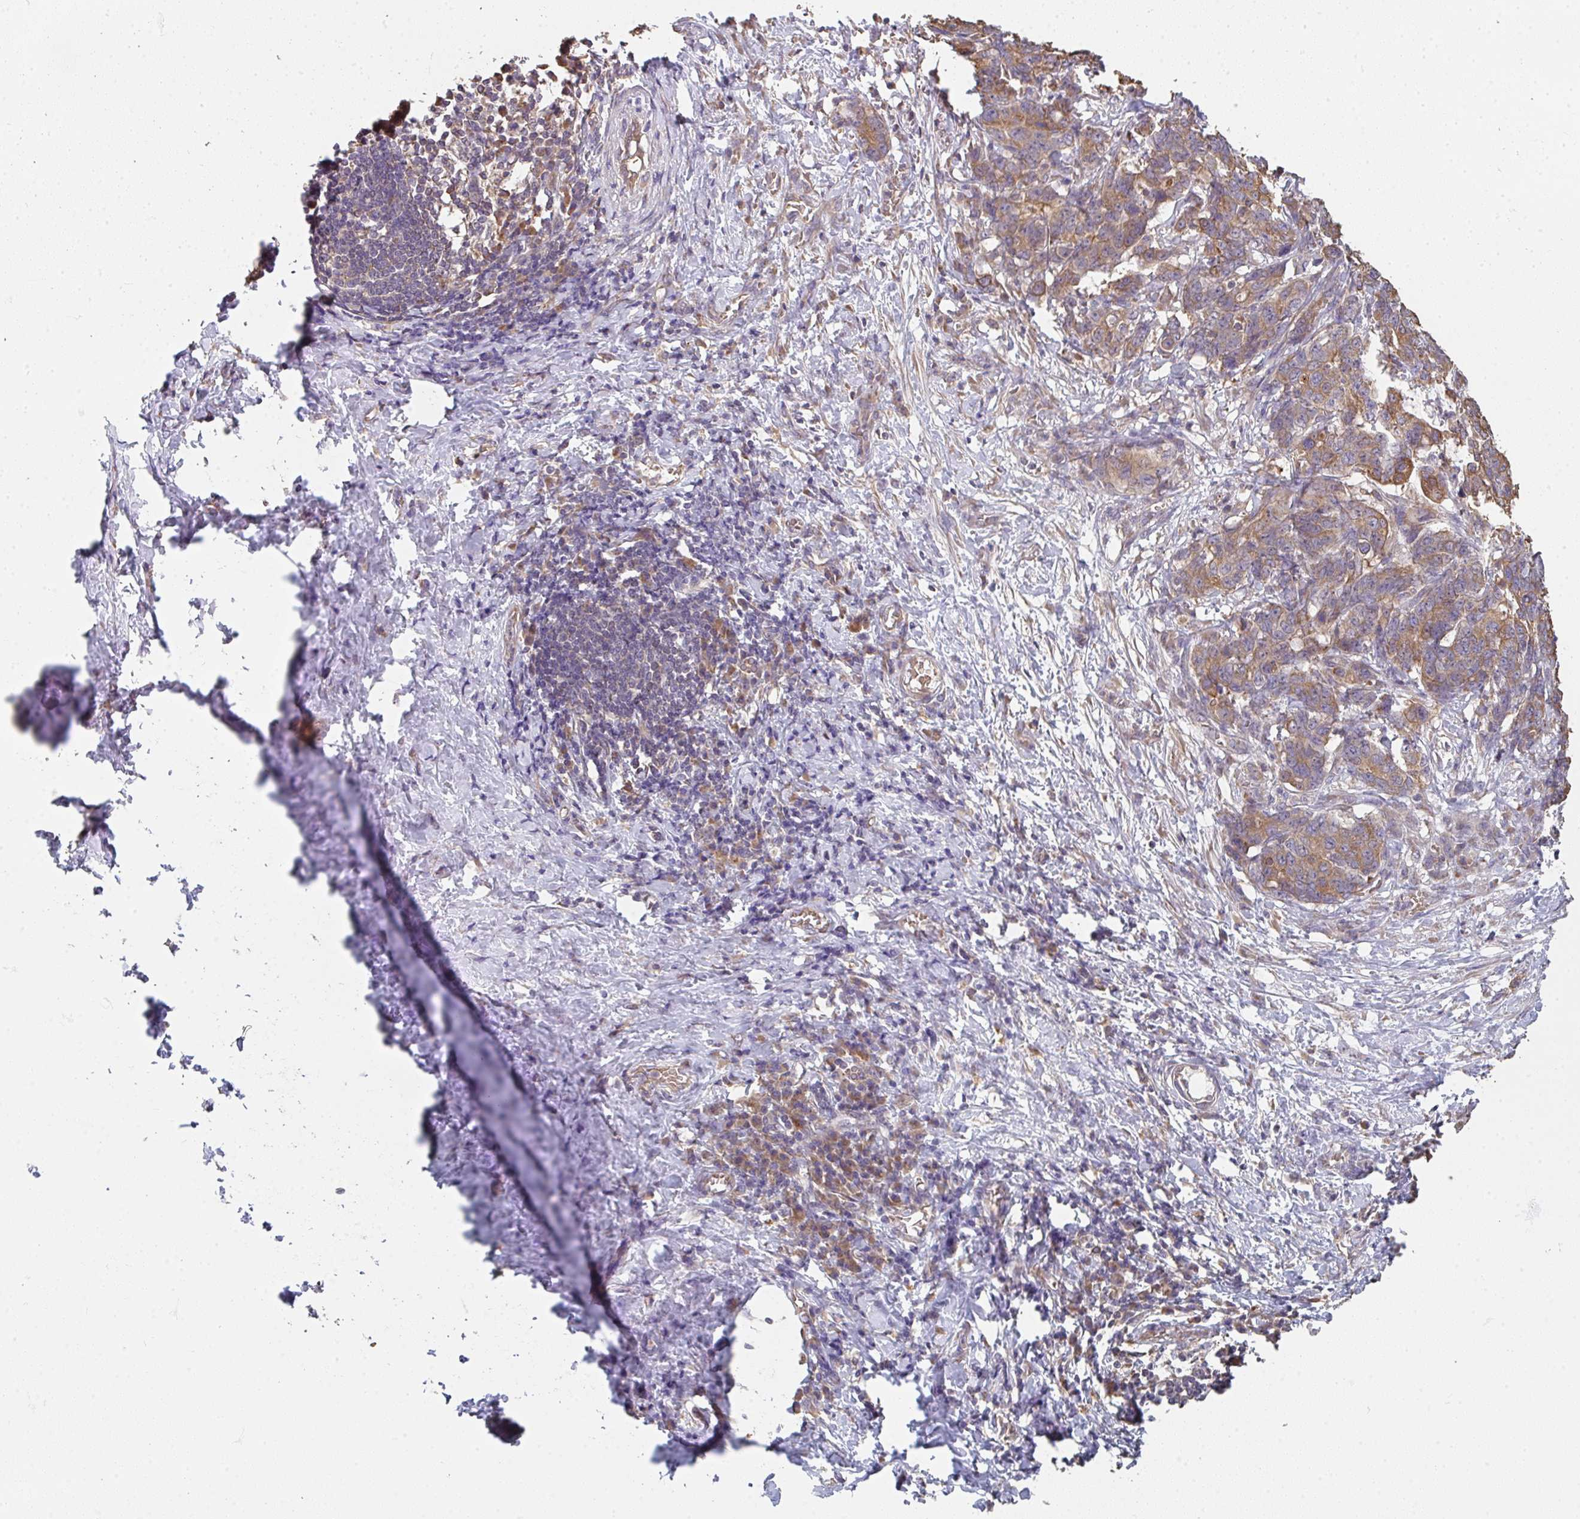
{"staining": {"intensity": "moderate", "quantity": ">75%", "location": "cytoplasmic/membranous"}, "tissue": "stomach cancer", "cell_type": "Tumor cells", "image_type": "cancer", "snomed": [{"axis": "morphology", "description": "Normal tissue, NOS"}, {"axis": "morphology", "description": "Adenocarcinoma, NOS"}, {"axis": "topography", "description": "Stomach"}], "caption": "IHC (DAB (3,3'-diaminobenzidine)) staining of human stomach cancer (adenocarcinoma) shows moderate cytoplasmic/membranous protein positivity in about >75% of tumor cells.", "gene": "POLG", "patient": {"sex": "female", "age": 64}}